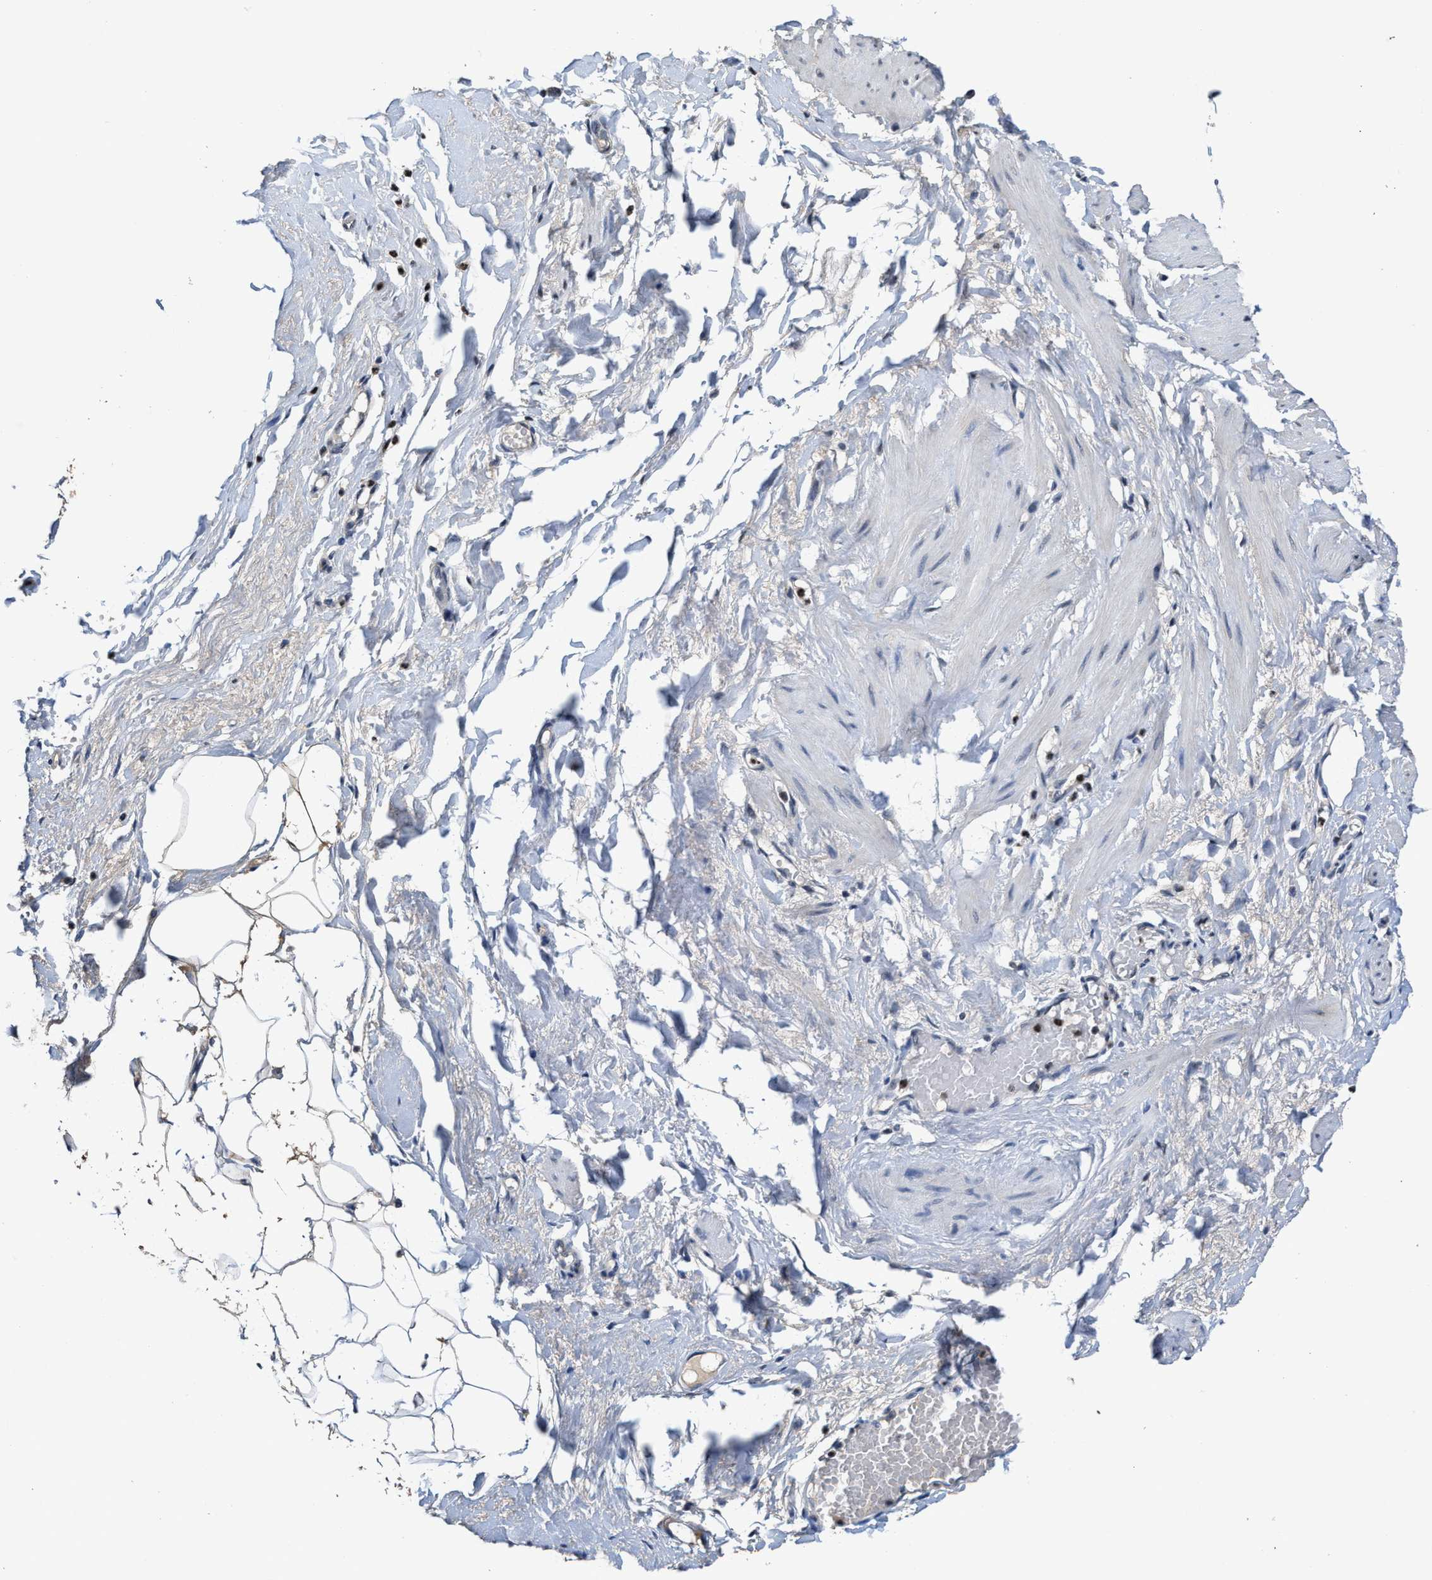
{"staining": {"intensity": "strong", "quantity": ">75%", "location": "nuclear"}, "tissue": "adipose tissue", "cell_type": "Adipocytes", "image_type": "normal", "snomed": [{"axis": "morphology", "description": "Normal tissue, NOS"}, {"axis": "topography", "description": "Soft tissue"}], "caption": "Immunohistochemical staining of benign human adipose tissue shows >75% levels of strong nuclear protein positivity in approximately >75% of adipocytes. The staining was performed using DAB (3,3'-diaminobenzidine) to visualize the protein expression in brown, while the nuclei were stained in blue with hematoxylin (Magnification: 20x).", "gene": "ZNF20", "patient": {"sex": "male", "age": 72}}